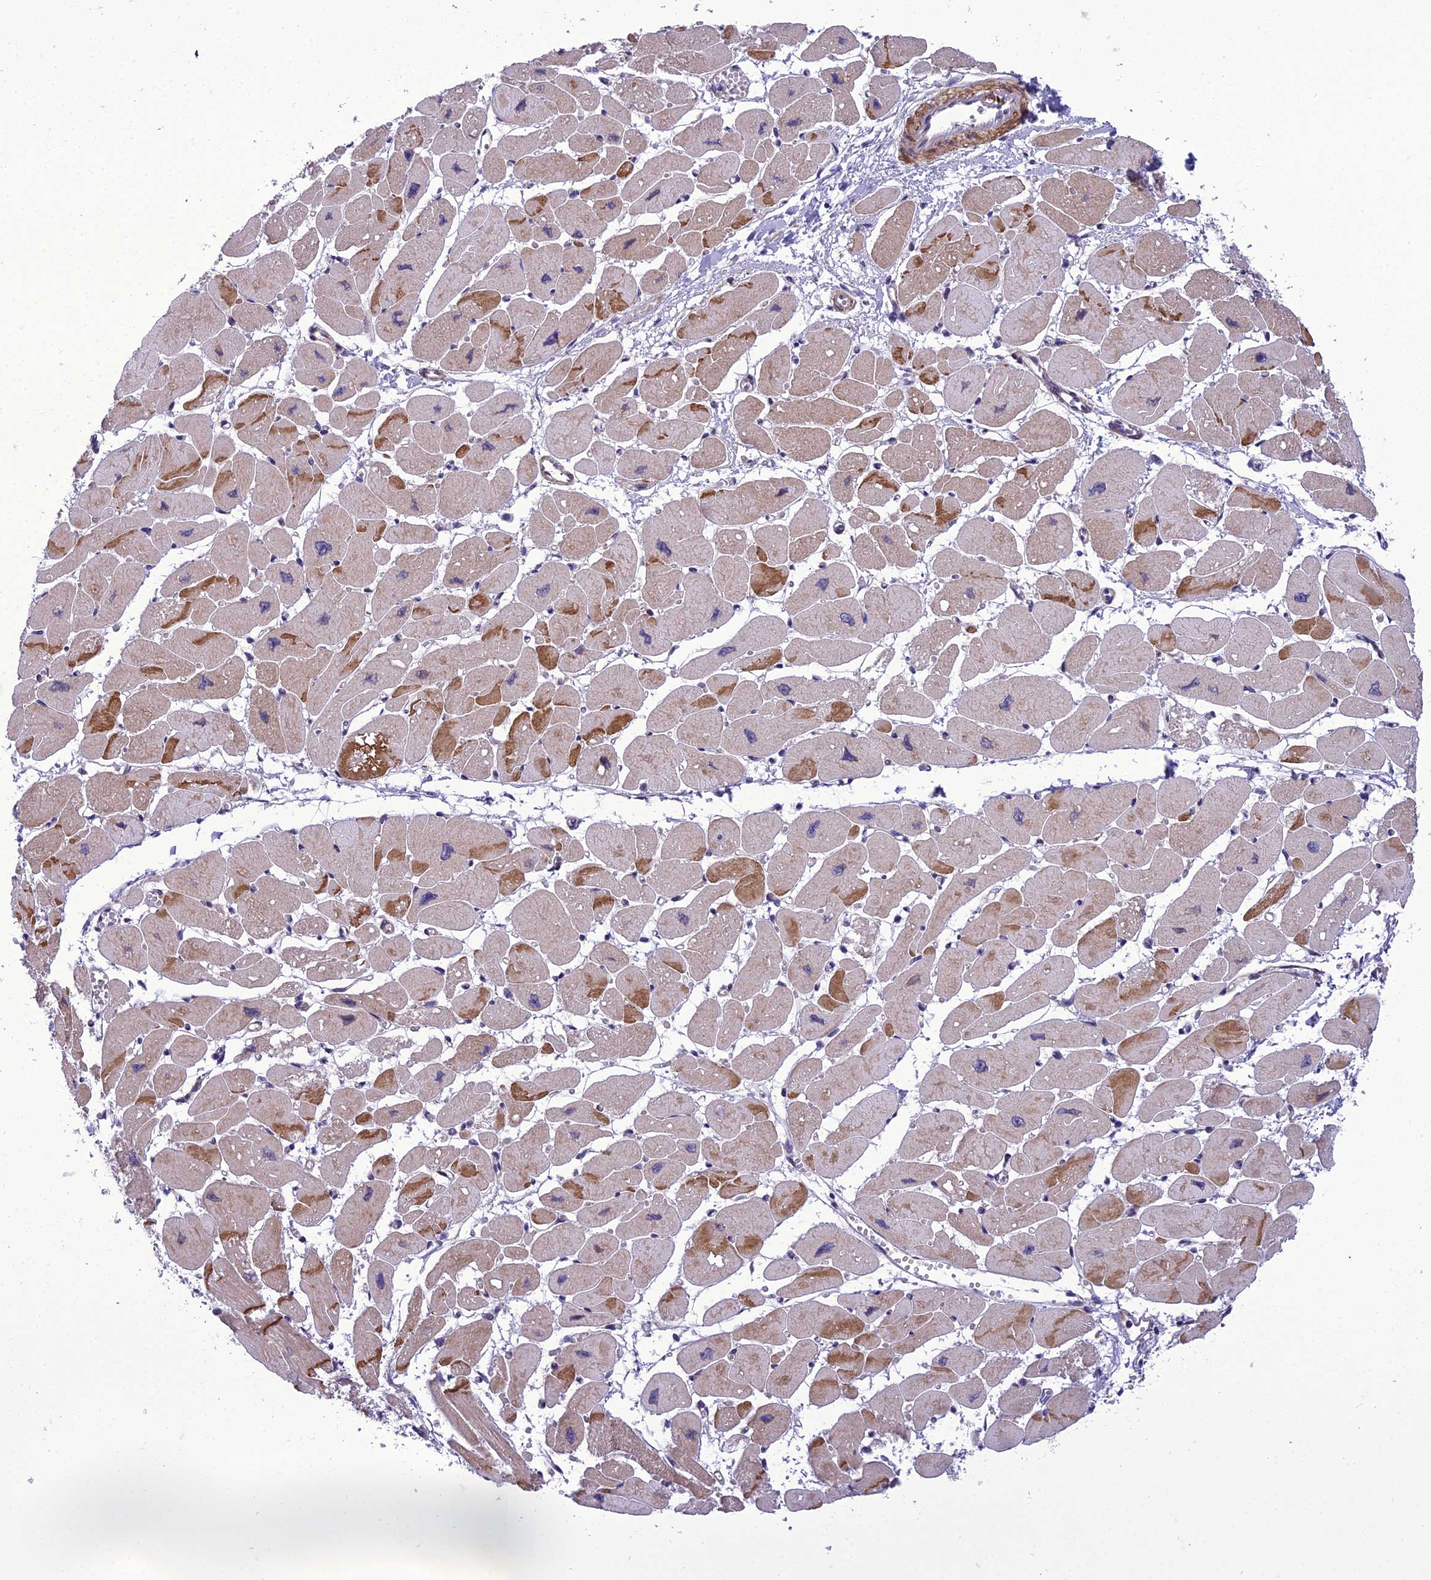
{"staining": {"intensity": "moderate", "quantity": "25%-75%", "location": "cytoplasmic/membranous"}, "tissue": "heart muscle", "cell_type": "Cardiomyocytes", "image_type": "normal", "snomed": [{"axis": "morphology", "description": "Normal tissue, NOS"}, {"axis": "topography", "description": "Heart"}], "caption": "Unremarkable heart muscle displays moderate cytoplasmic/membranous staining in about 25%-75% of cardiomyocytes (Stains: DAB in brown, nuclei in blue, Microscopy: brightfield microscopy at high magnification)..", "gene": "GAB4", "patient": {"sex": "female", "age": 54}}